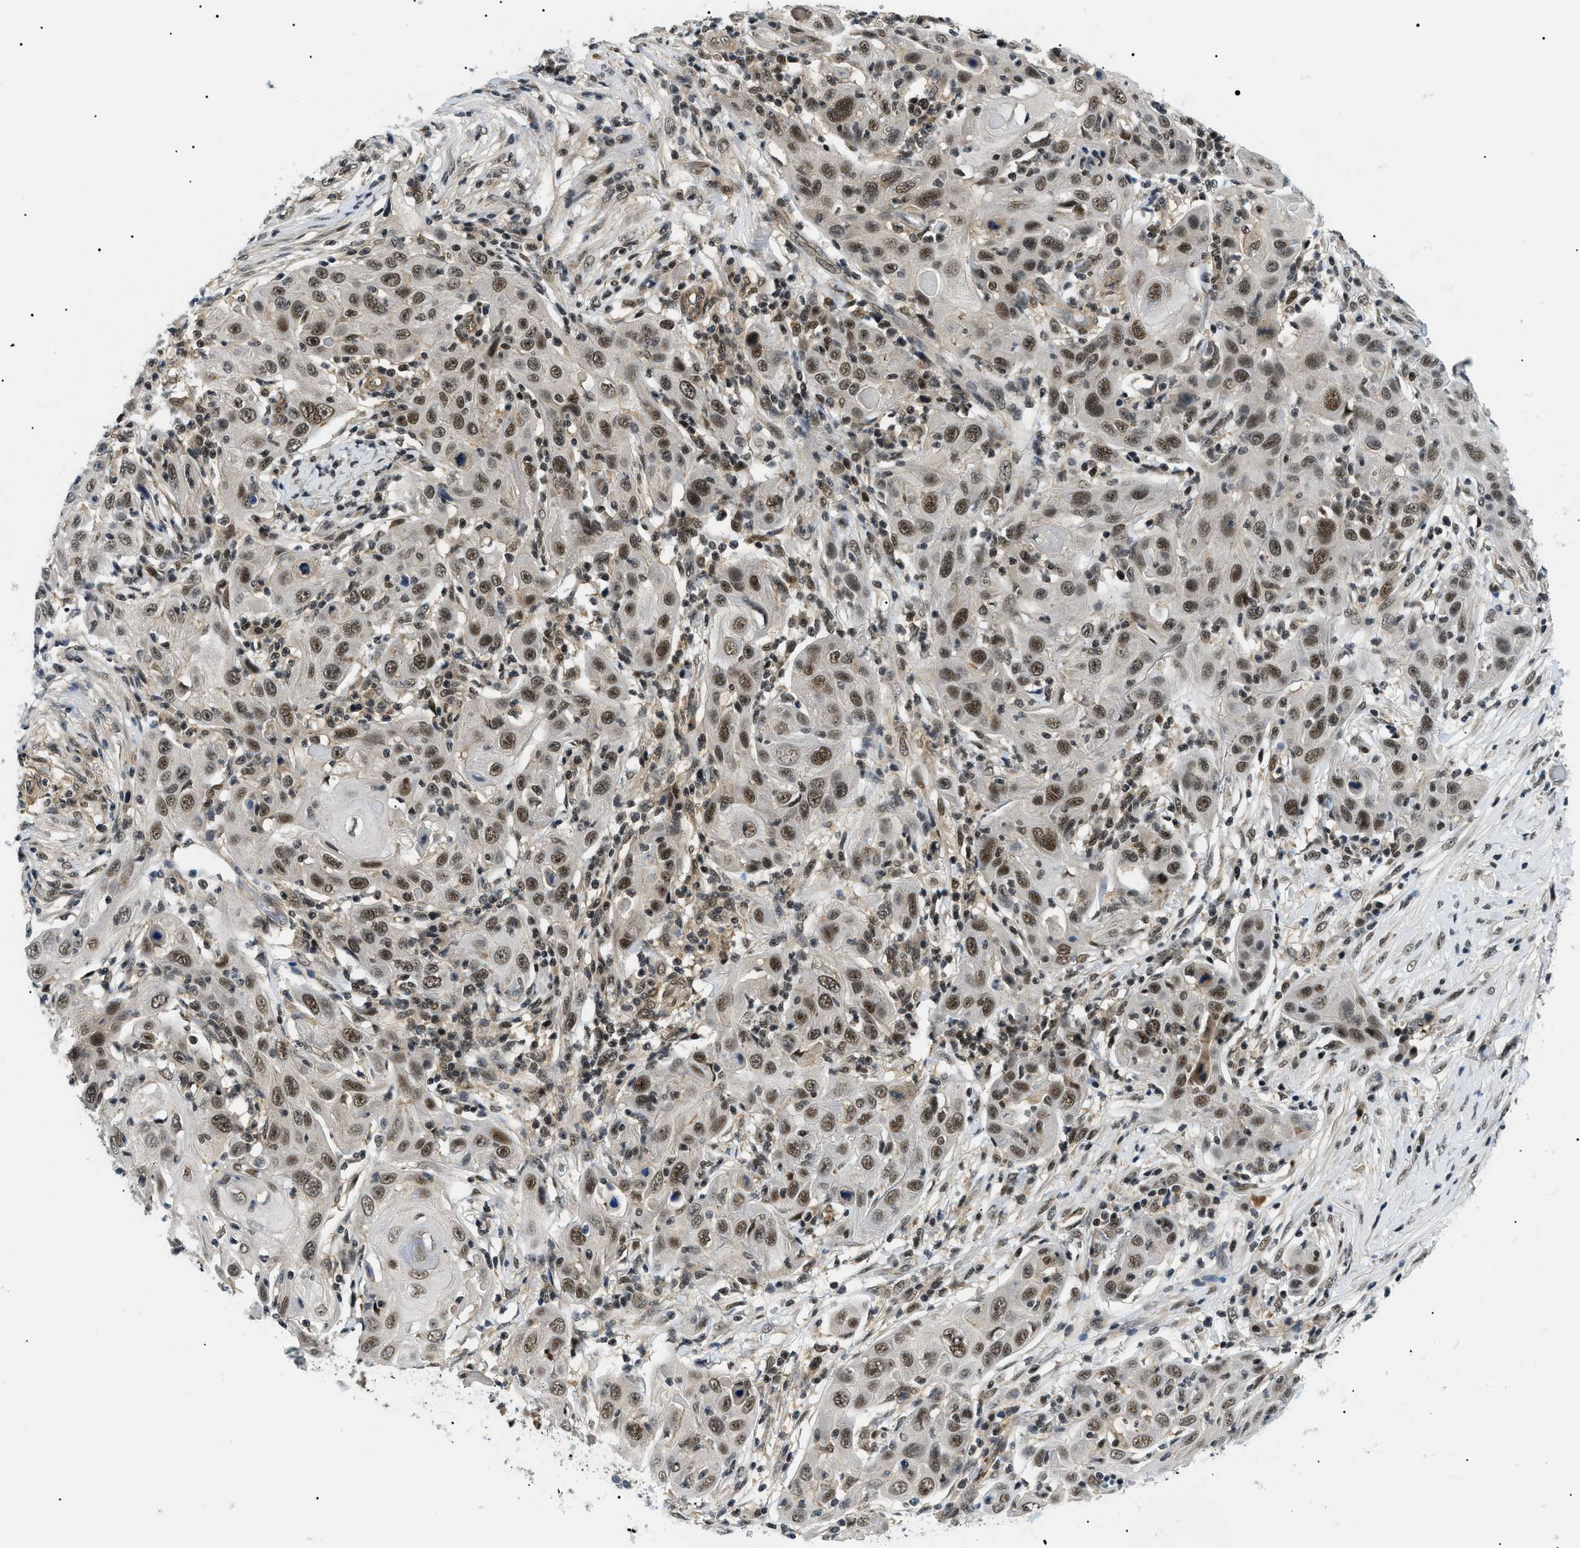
{"staining": {"intensity": "moderate", "quantity": ">75%", "location": "nuclear"}, "tissue": "skin cancer", "cell_type": "Tumor cells", "image_type": "cancer", "snomed": [{"axis": "morphology", "description": "Squamous cell carcinoma, NOS"}, {"axis": "topography", "description": "Skin"}], "caption": "Protein expression analysis of human skin squamous cell carcinoma reveals moderate nuclear staining in about >75% of tumor cells.", "gene": "RBM15", "patient": {"sex": "female", "age": 88}}